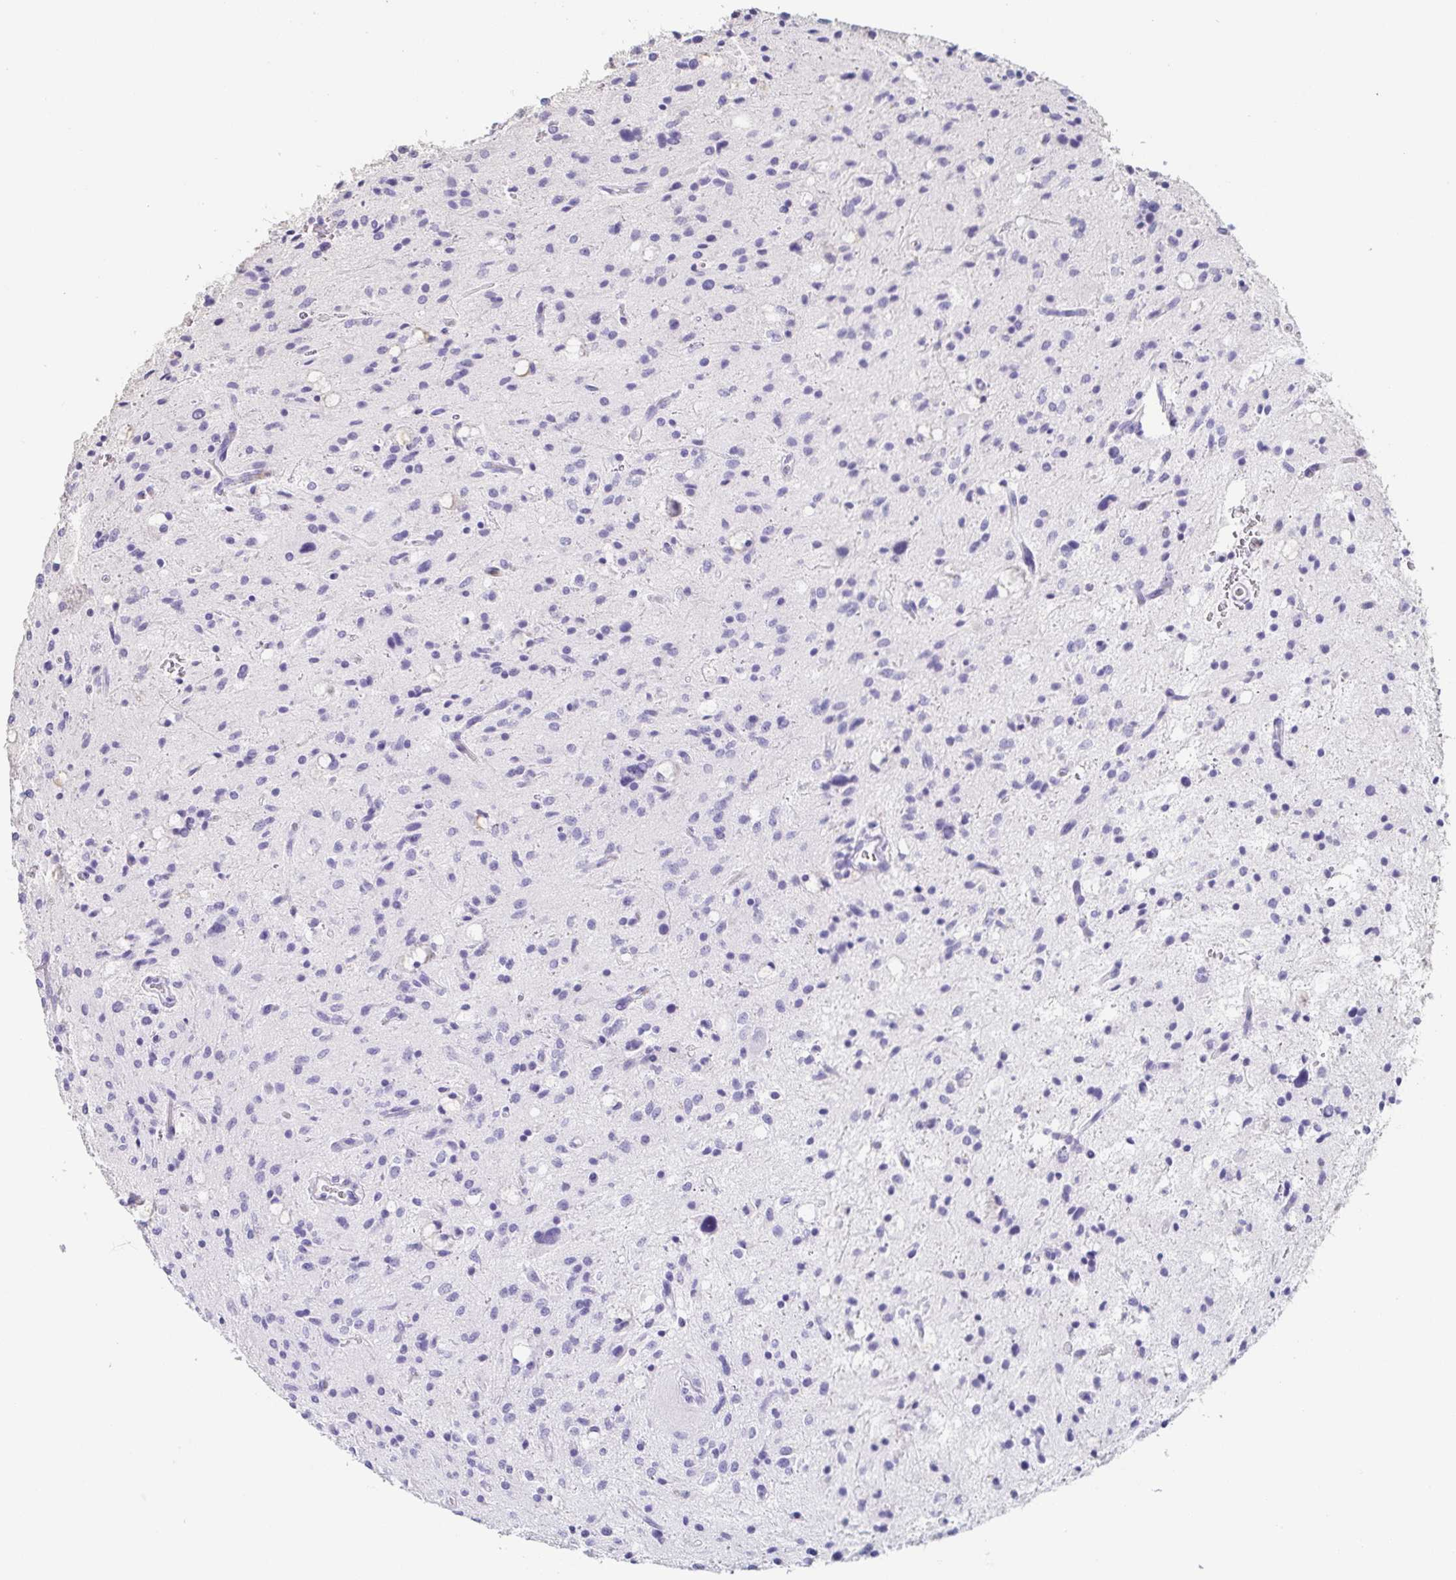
{"staining": {"intensity": "negative", "quantity": "none", "location": "none"}, "tissue": "glioma", "cell_type": "Tumor cells", "image_type": "cancer", "snomed": [{"axis": "morphology", "description": "Glioma, malignant, Low grade"}, {"axis": "topography", "description": "Brain"}], "caption": "The histopathology image exhibits no significant staining in tumor cells of glioma.", "gene": "BPIFA2", "patient": {"sex": "female", "age": 58}}